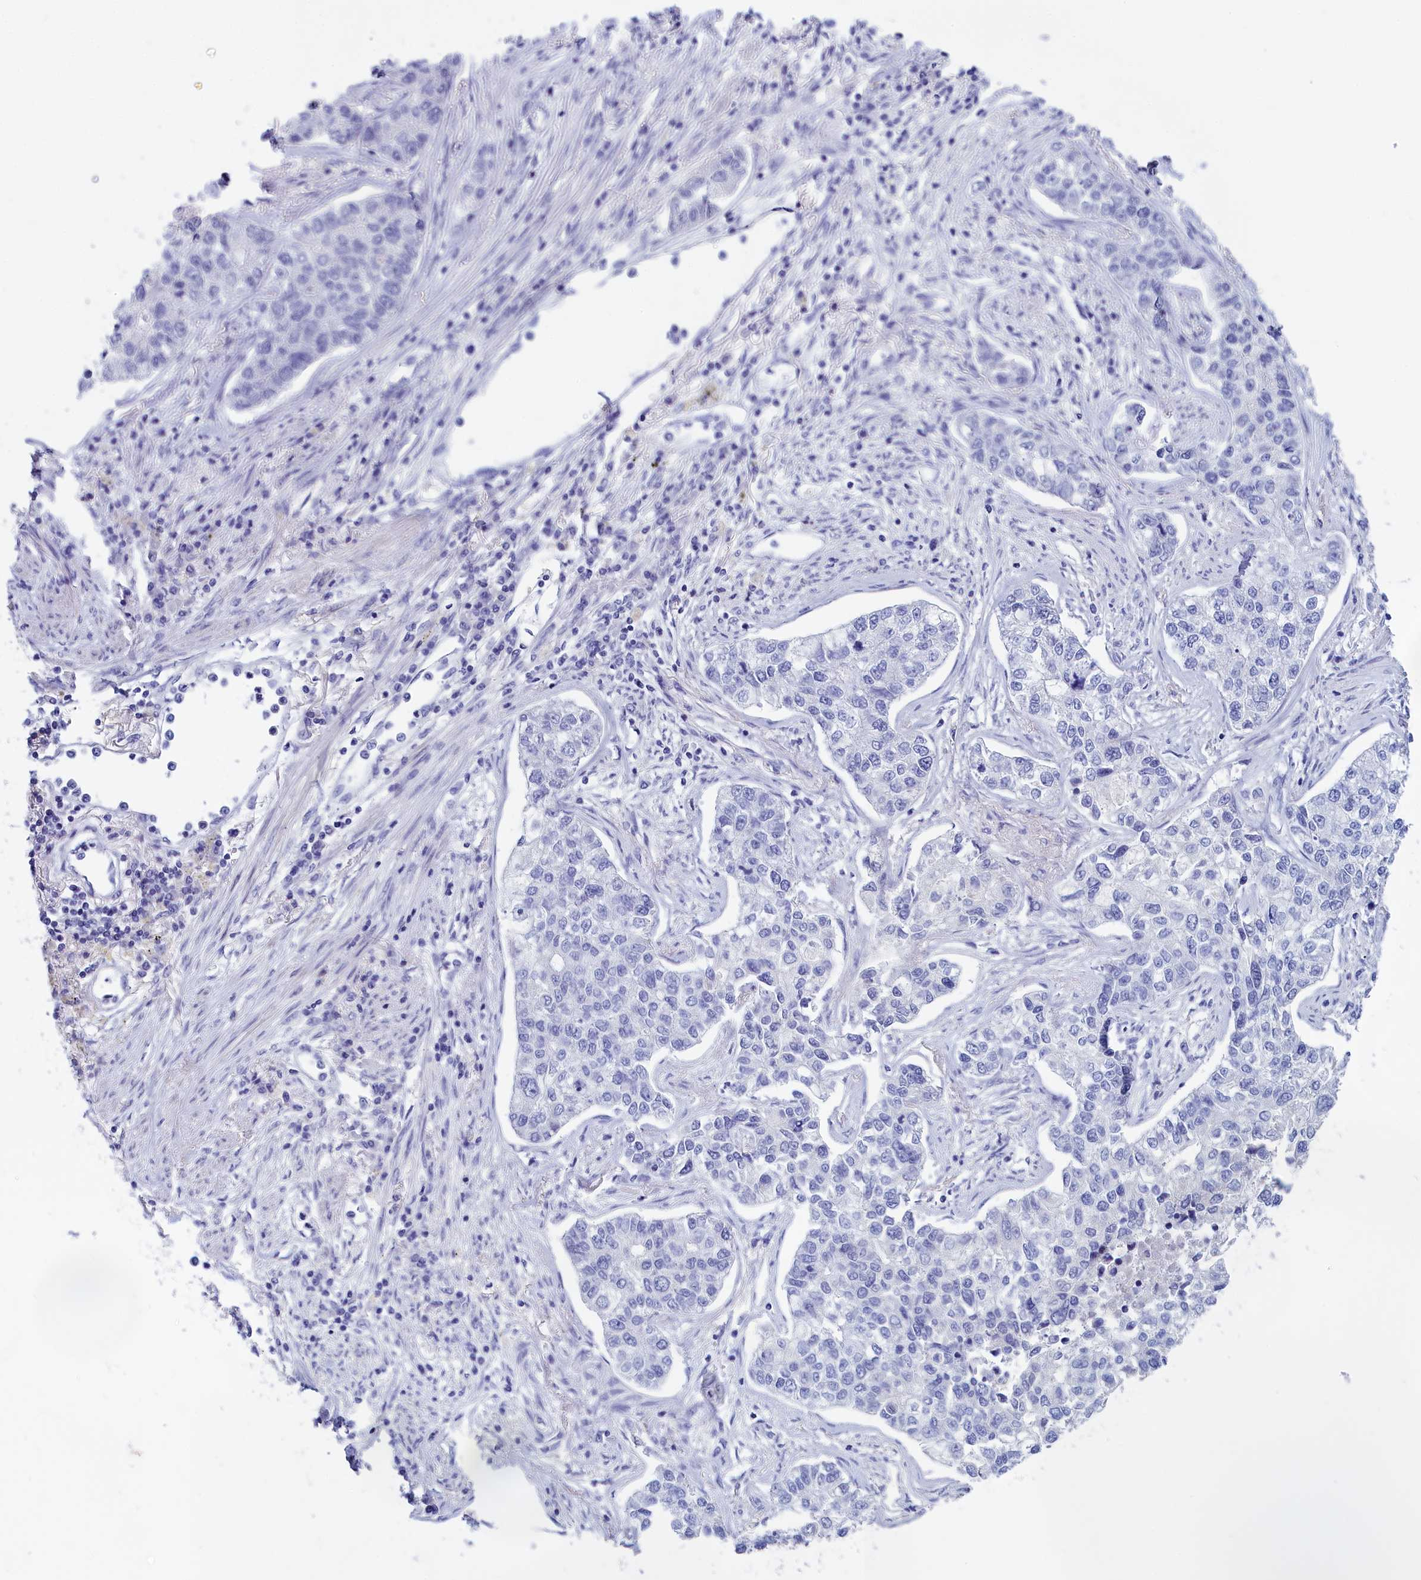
{"staining": {"intensity": "negative", "quantity": "none", "location": "none"}, "tissue": "lung cancer", "cell_type": "Tumor cells", "image_type": "cancer", "snomed": [{"axis": "morphology", "description": "Adenocarcinoma, NOS"}, {"axis": "topography", "description": "Lung"}], "caption": "Tumor cells show no significant protein expression in lung cancer.", "gene": "ANKRD2", "patient": {"sex": "male", "age": 49}}